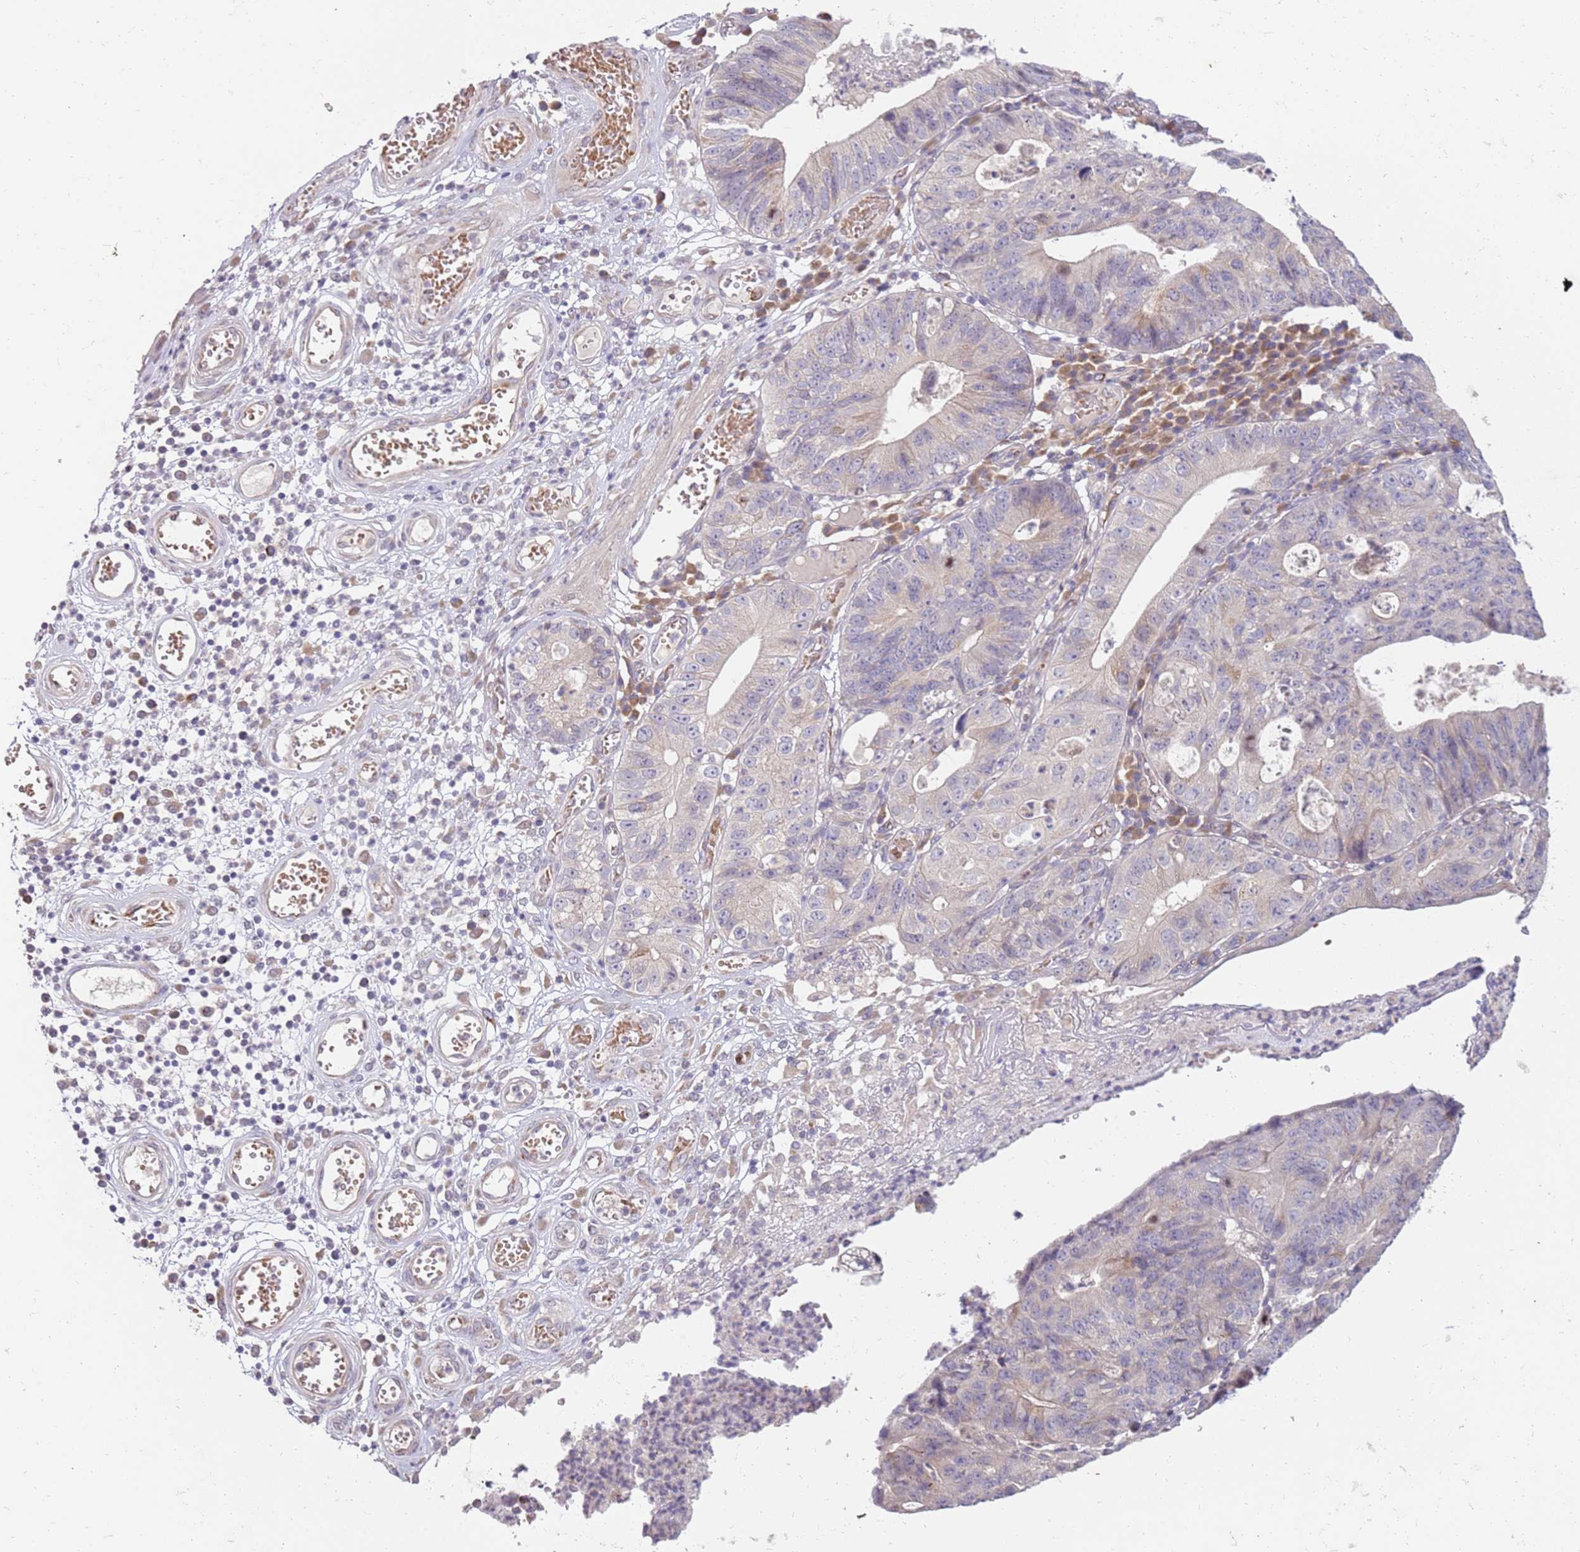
{"staining": {"intensity": "weak", "quantity": "<25%", "location": "cytoplasmic/membranous"}, "tissue": "stomach cancer", "cell_type": "Tumor cells", "image_type": "cancer", "snomed": [{"axis": "morphology", "description": "Adenocarcinoma, NOS"}, {"axis": "topography", "description": "Stomach"}], "caption": "Immunohistochemistry histopathology image of human adenocarcinoma (stomach) stained for a protein (brown), which displays no expression in tumor cells. The staining is performed using DAB brown chromogen with nuclei counter-stained in using hematoxylin.", "gene": "NMUR2", "patient": {"sex": "male", "age": 59}}